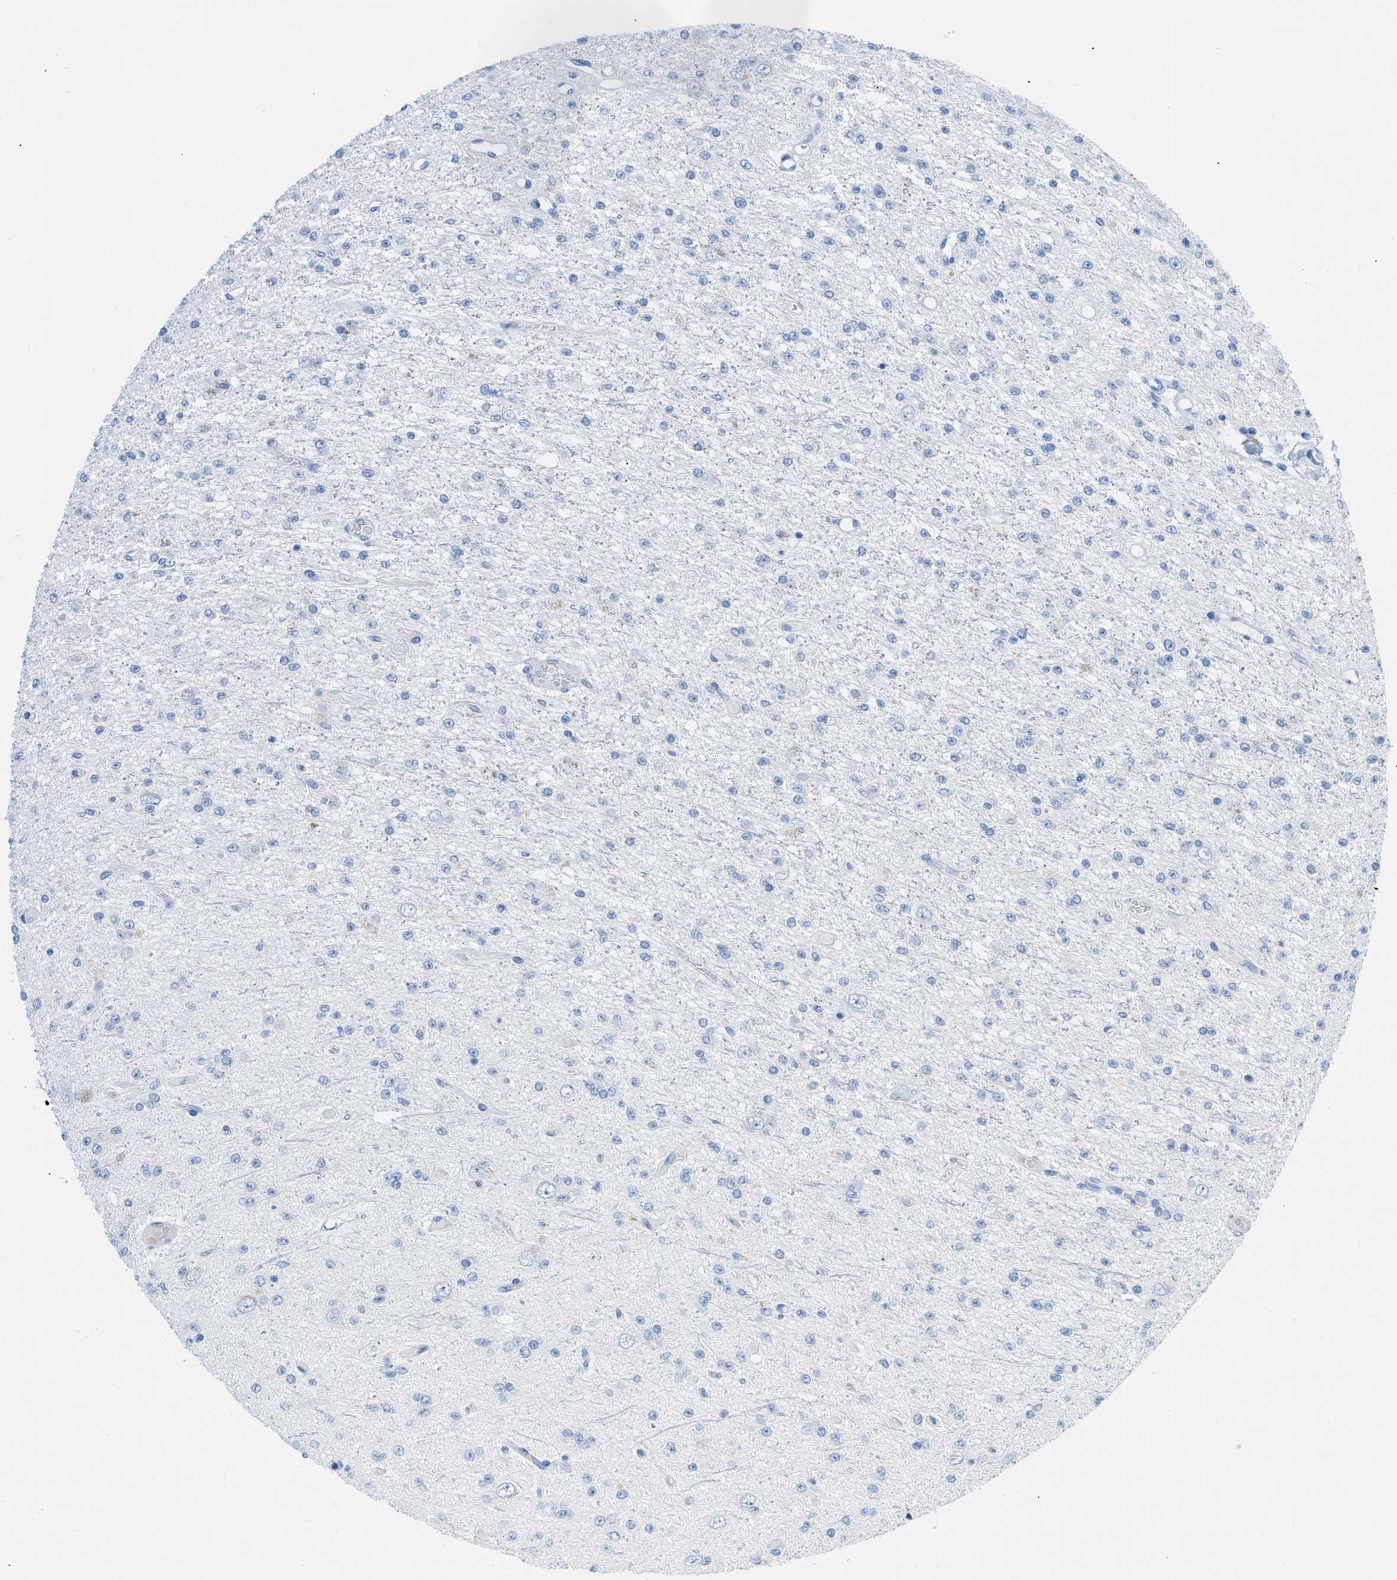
{"staining": {"intensity": "negative", "quantity": "none", "location": "none"}, "tissue": "glioma", "cell_type": "Tumor cells", "image_type": "cancer", "snomed": [{"axis": "morphology", "description": "Glioma, malignant, Low grade"}, {"axis": "topography", "description": "Brain"}], "caption": "Tumor cells are negative for brown protein staining in glioma. The staining is performed using DAB (3,3'-diaminobenzidine) brown chromogen with nuclei counter-stained in using hematoxylin.", "gene": "TCL1A", "patient": {"sex": "male", "age": 38}}